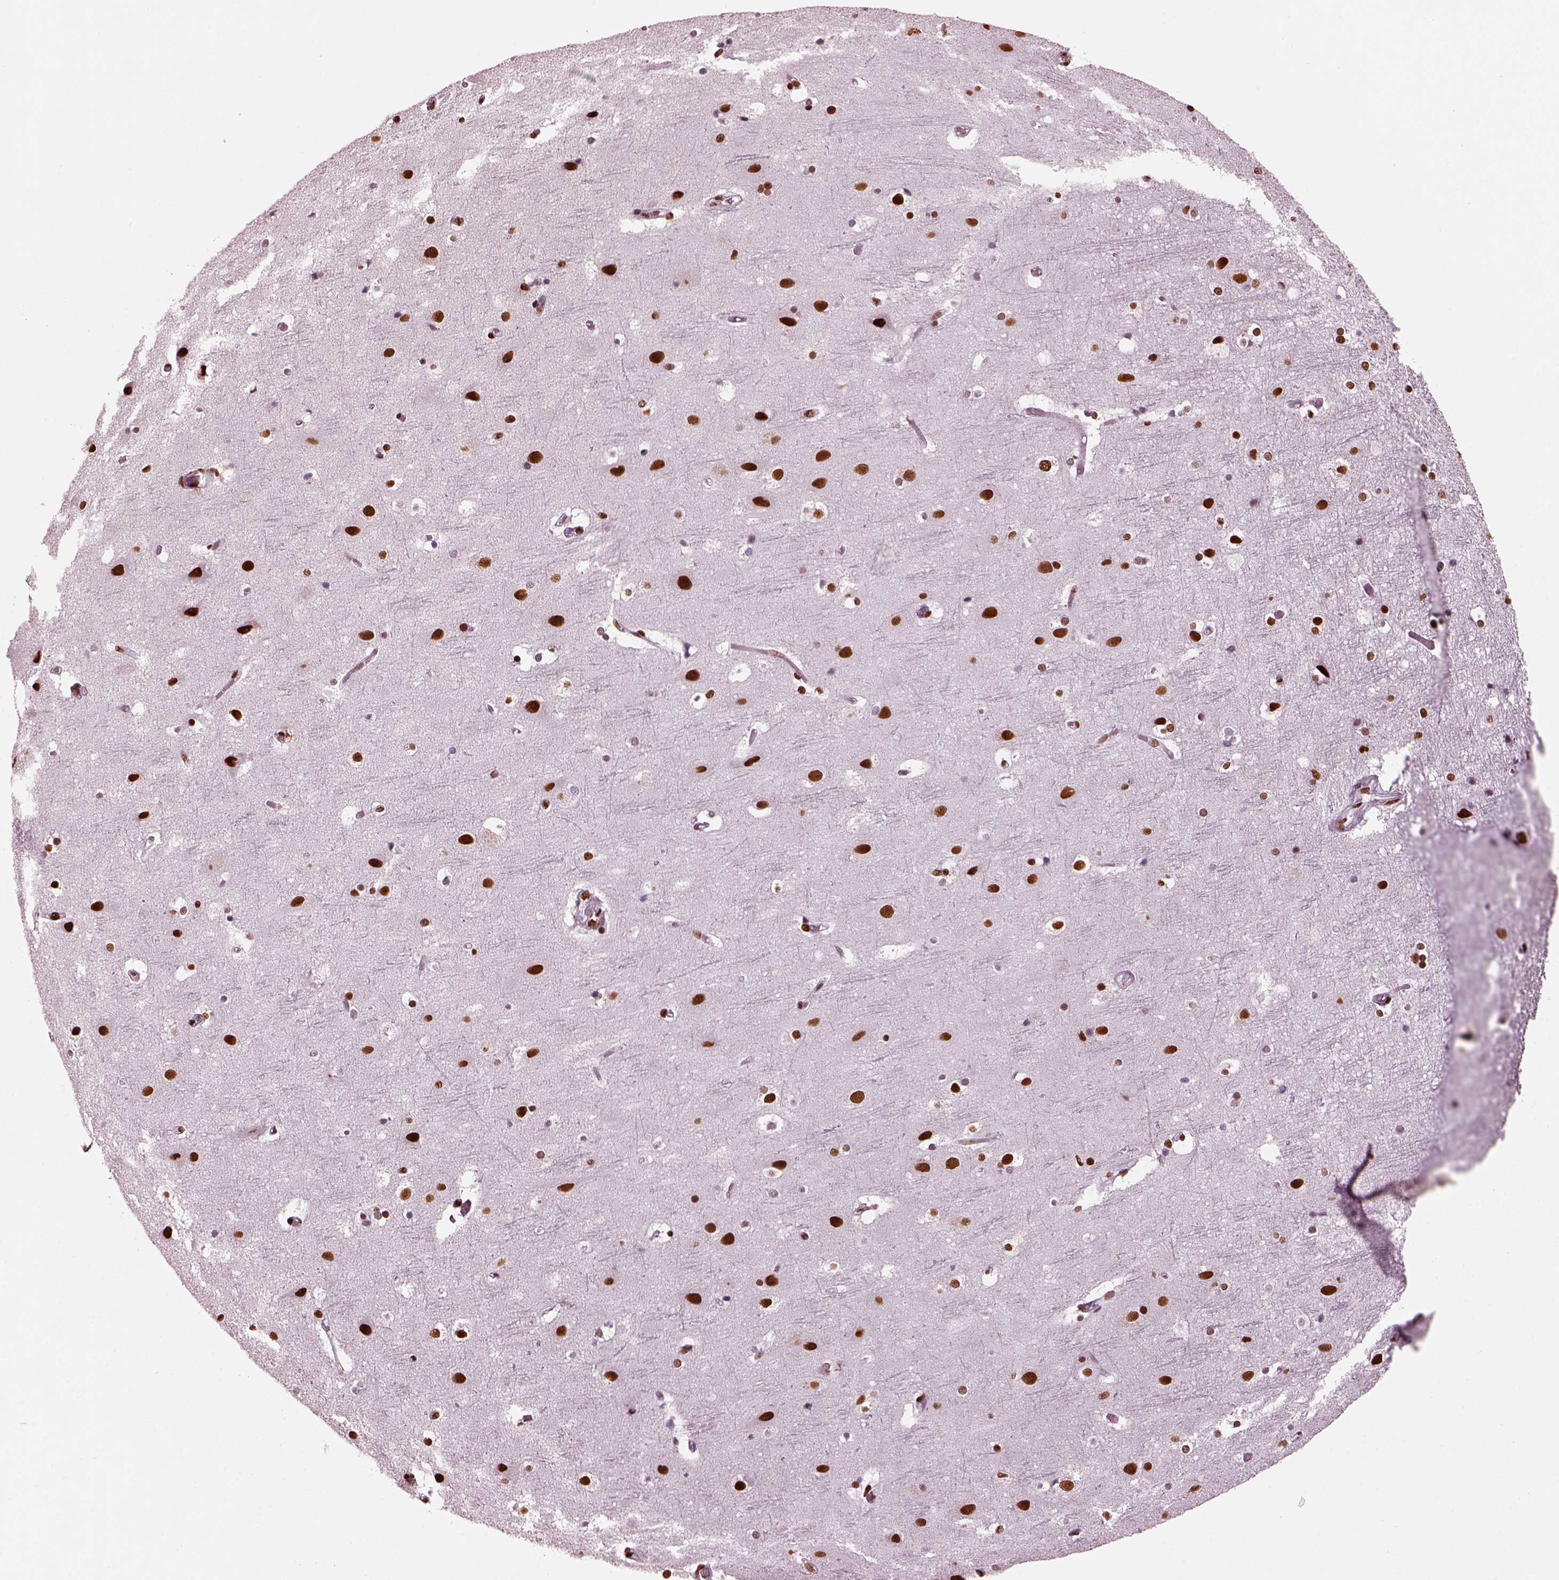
{"staining": {"intensity": "strong", "quantity": ">75%", "location": "nuclear"}, "tissue": "cerebral cortex", "cell_type": "Endothelial cells", "image_type": "normal", "snomed": [{"axis": "morphology", "description": "Normal tissue, NOS"}, {"axis": "topography", "description": "Cerebral cortex"}], "caption": "DAB (3,3'-diaminobenzidine) immunohistochemical staining of benign cerebral cortex demonstrates strong nuclear protein positivity in approximately >75% of endothelial cells. The protein is stained brown, and the nuclei are stained in blue (DAB (3,3'-diaminobenzidine) IHC with brightfield microscopy, high magnification).", "gene": "CBFA2T3", "patient": {"sex": "female", "age": 52}}